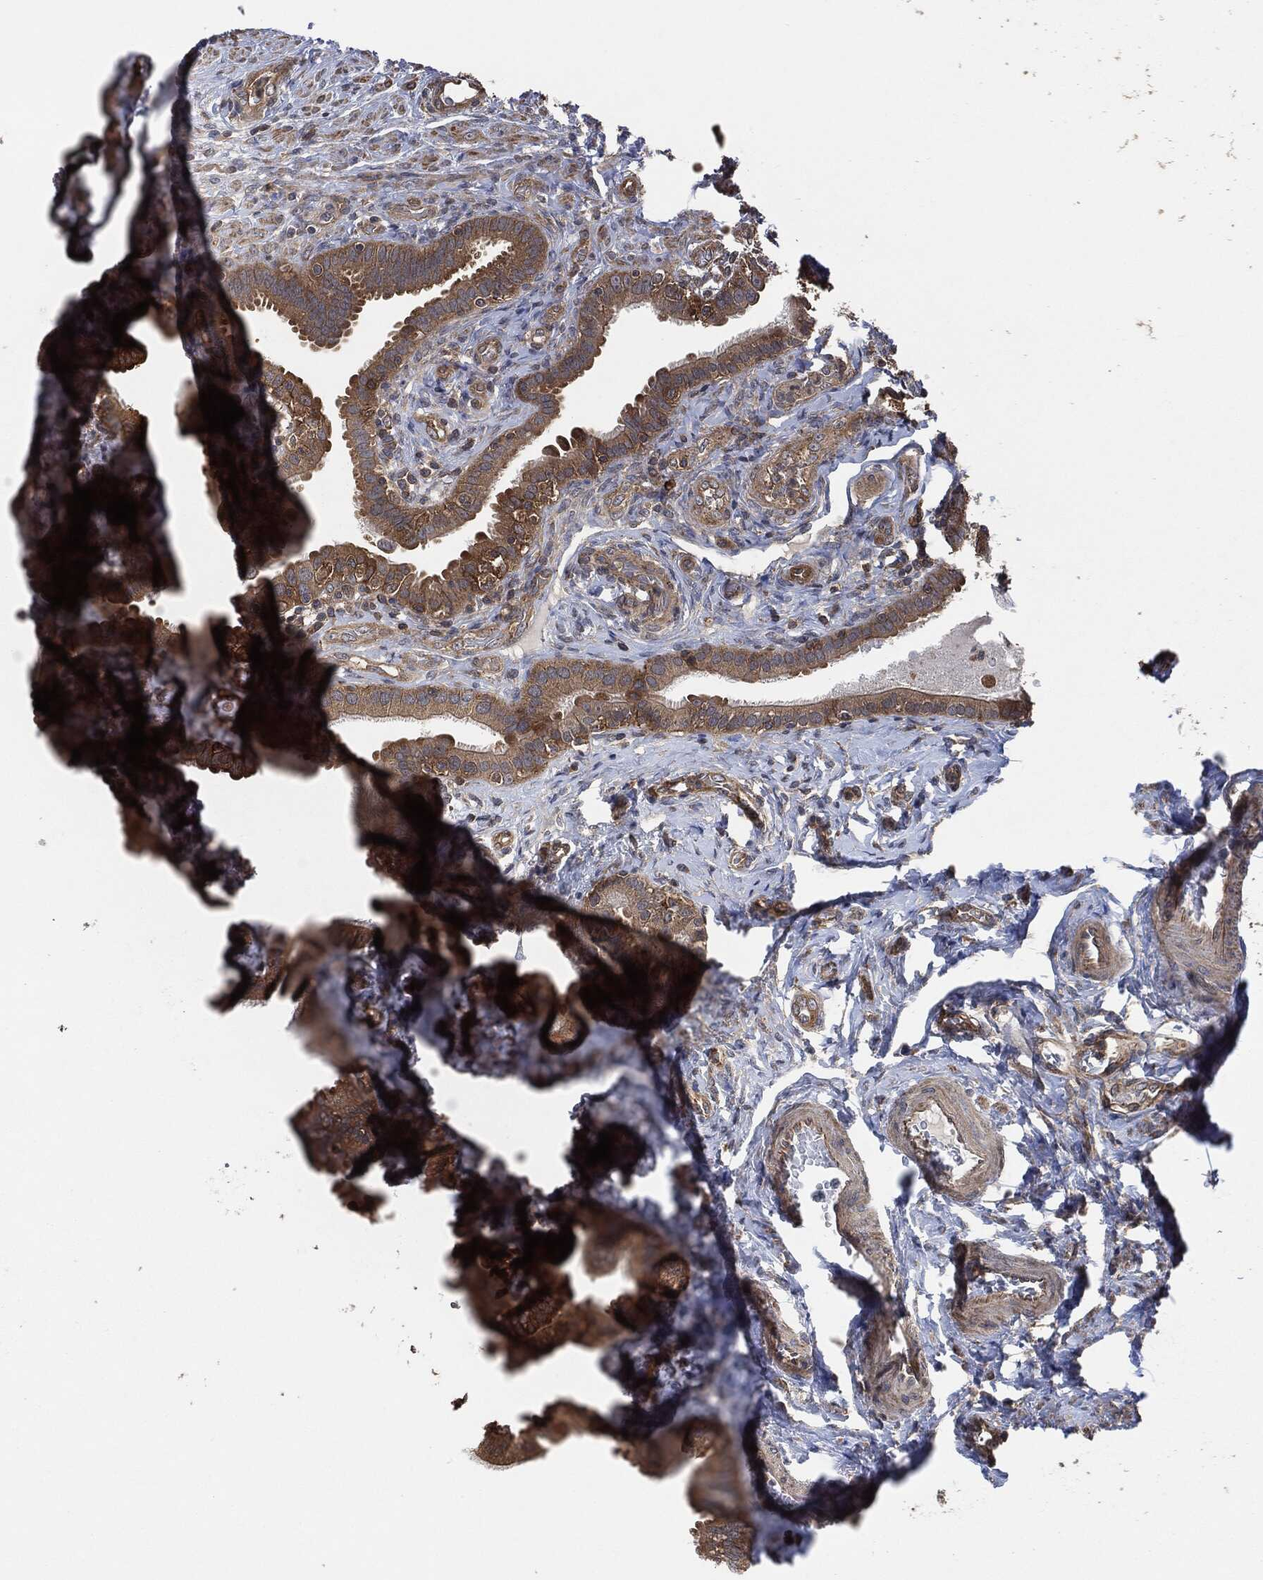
{"staining": {"intensity": "strong", "quantity": "<25%", "location": "cytoplasmic/membranous"}, "tissue": "fallopian tube", "cell_type": "Glandular cells", "image_type": "normal", "snomed": [{"axis": "morphology", "description": "Normal tissue, NOS"}, {"axis": "topography", "description": "Fallopian tube"}], "caption": "Fallopian tube stained for a protein exhibits strong cytoplasmic/membranous positivity in glandular cells.", "gene": "TPT1", "patient": {"sex": "female", "age": 41}}